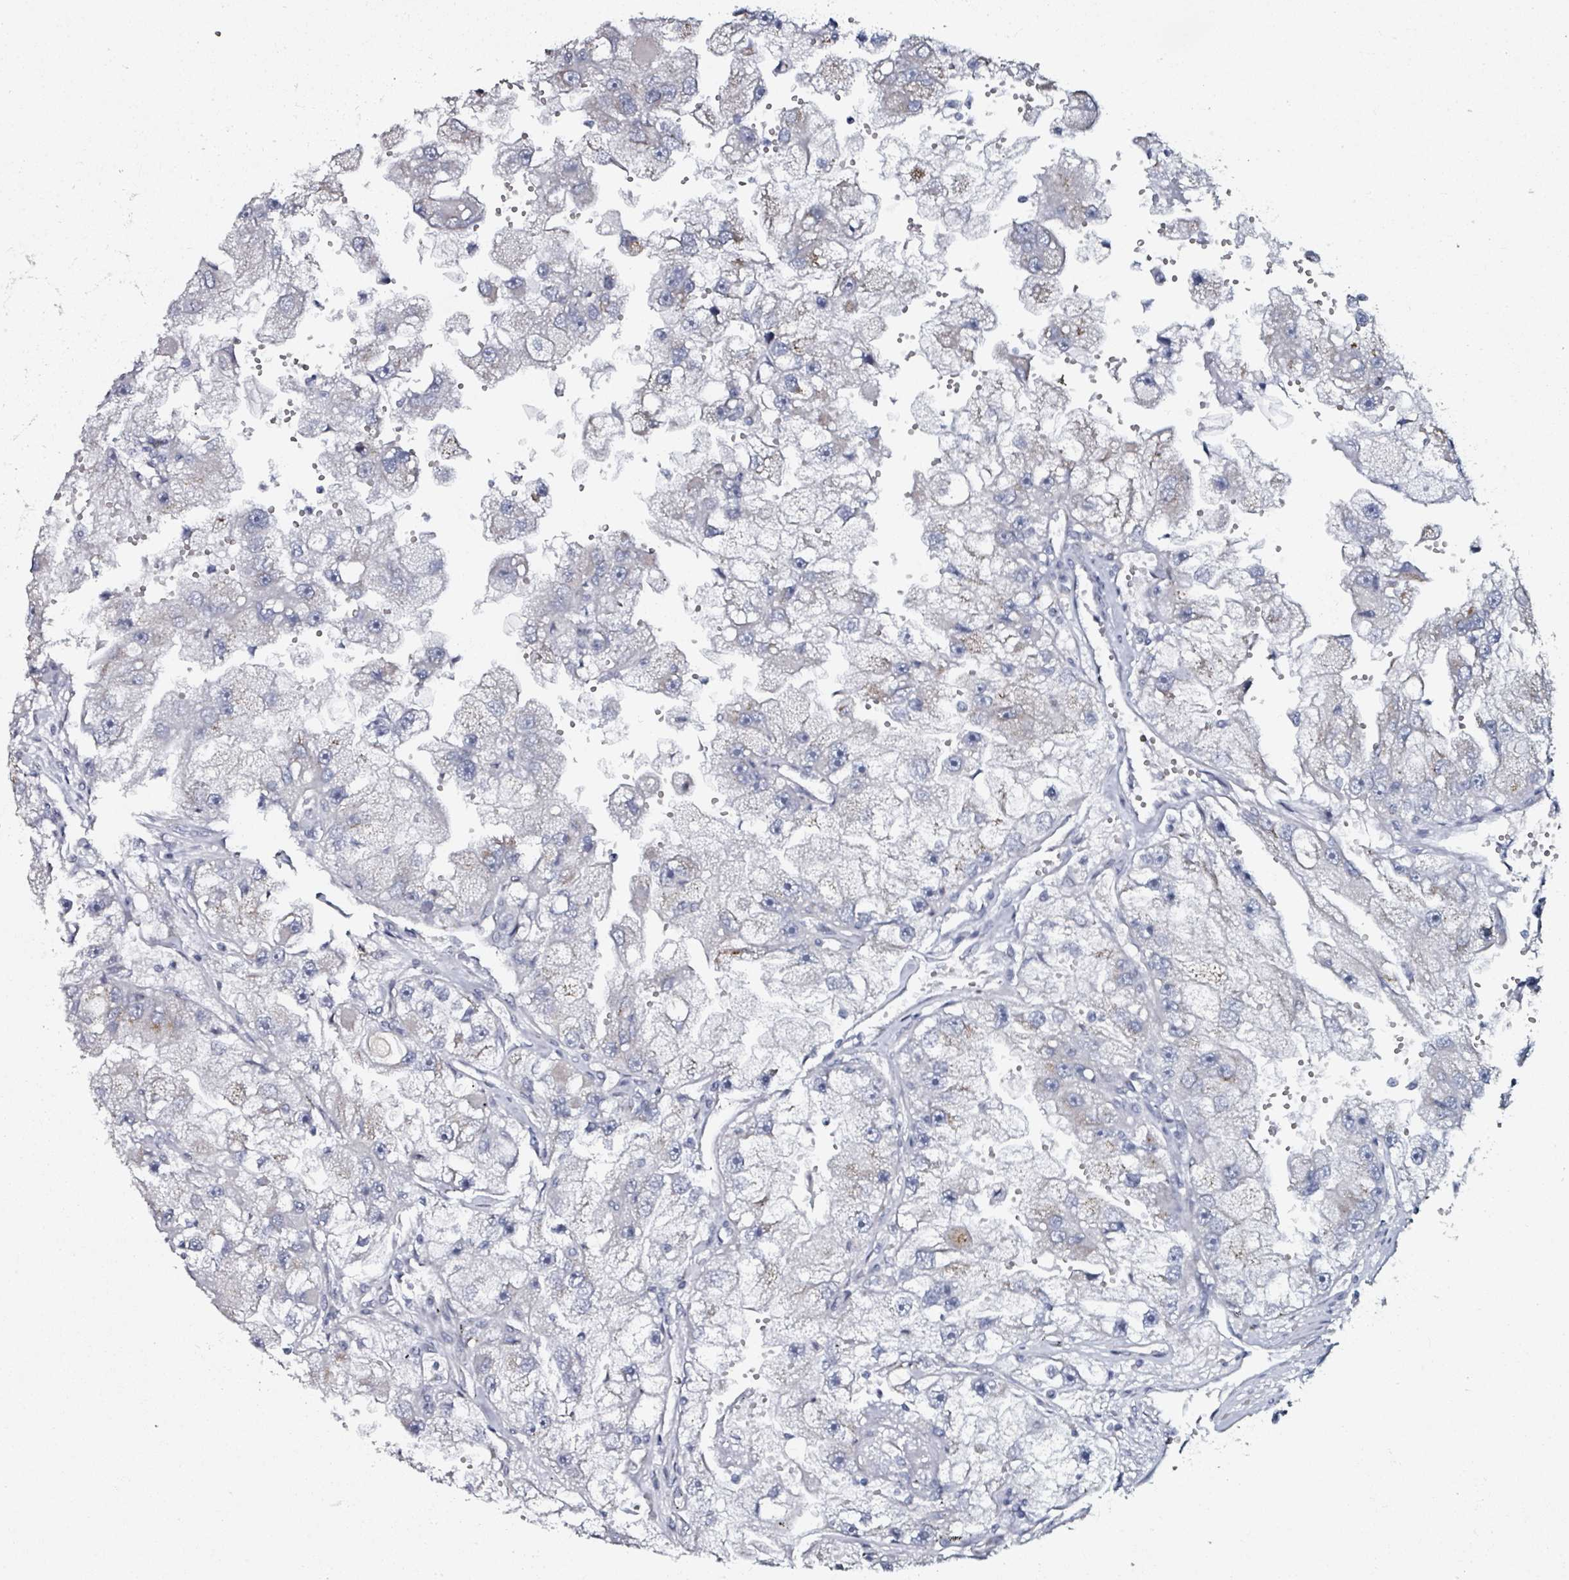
{"staining": {"intensity": "negative", "quantity": "none", "location": "none"}, "tissue": "renal cancer", "cell_type": "Tumor cells", "image_type": "cancer", "snomed": [{"axis": "morphology", "description": "Adenocarcinoma, NOS"}, {"axis": "topography", "description": "Kidney"}], "caption": "Renal cancer was stained to show a protein in brown. There is no significant staining in tumor cells.", "gene": "B3GAT3", "patient": {"sex": "male", "age": 63}}